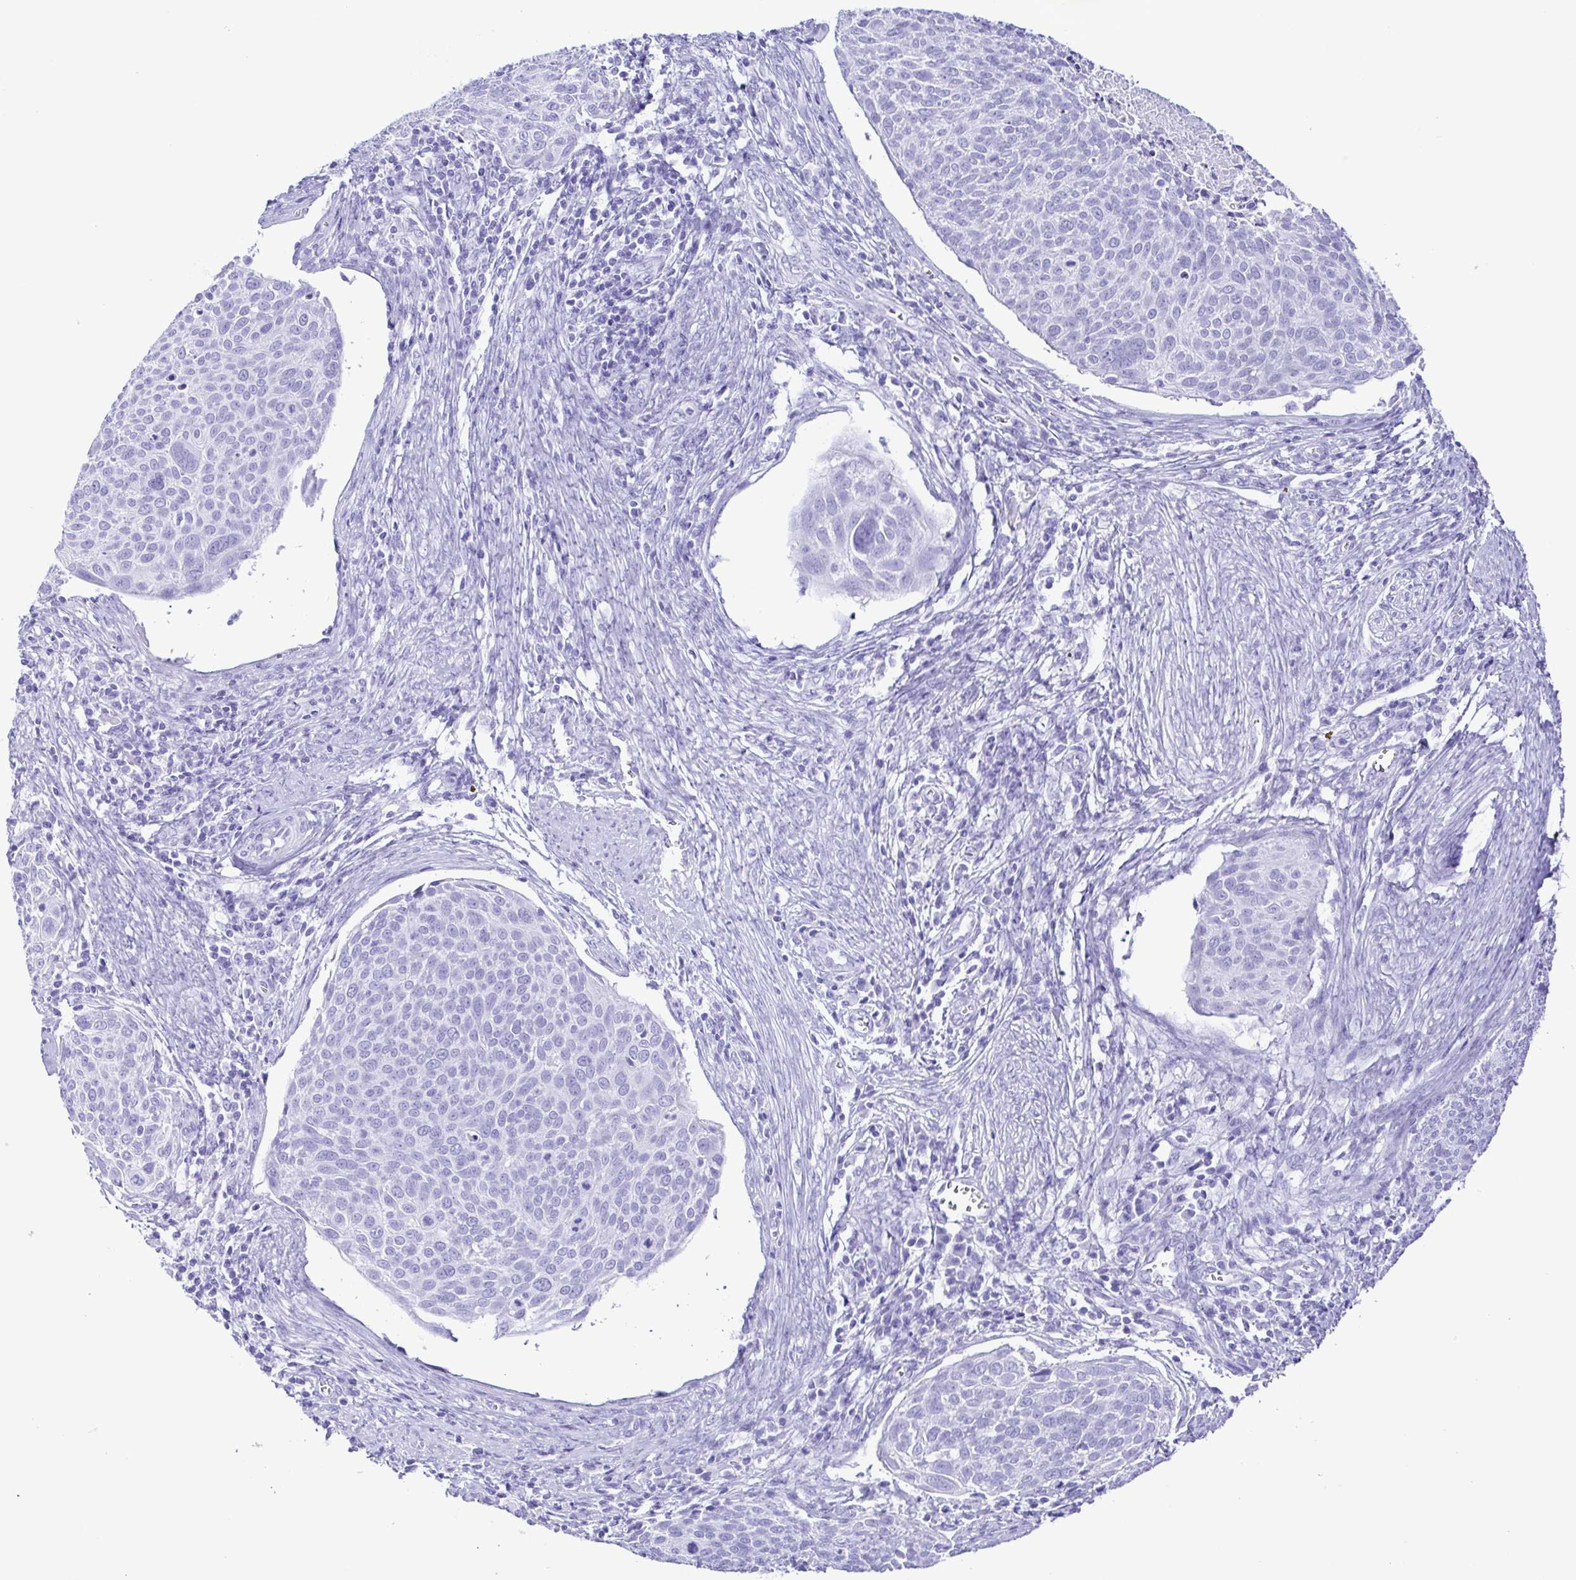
{"staining": {"intensity": "negative", "quantity": "none", "location": "none"}, "tissue": "cervical cancer", "cell_type": "Tumor cells", "image_type": "cancer", "snomed": [{"axis": "morphology", "description": "Squamous cell carcinoma, NOS"}, {"axis": "topography", "description": "Cervix"}], "caption": "Tumor cells show no significant protein expression in cervical squamous cell carcinoma. (DAB (3,3'-diaminobenzidine) immunohistochemistry visualized using brightfield microscopy, high magnification).", "gene": "SYT1", "patient": {"sex": "female", "age": 39}}